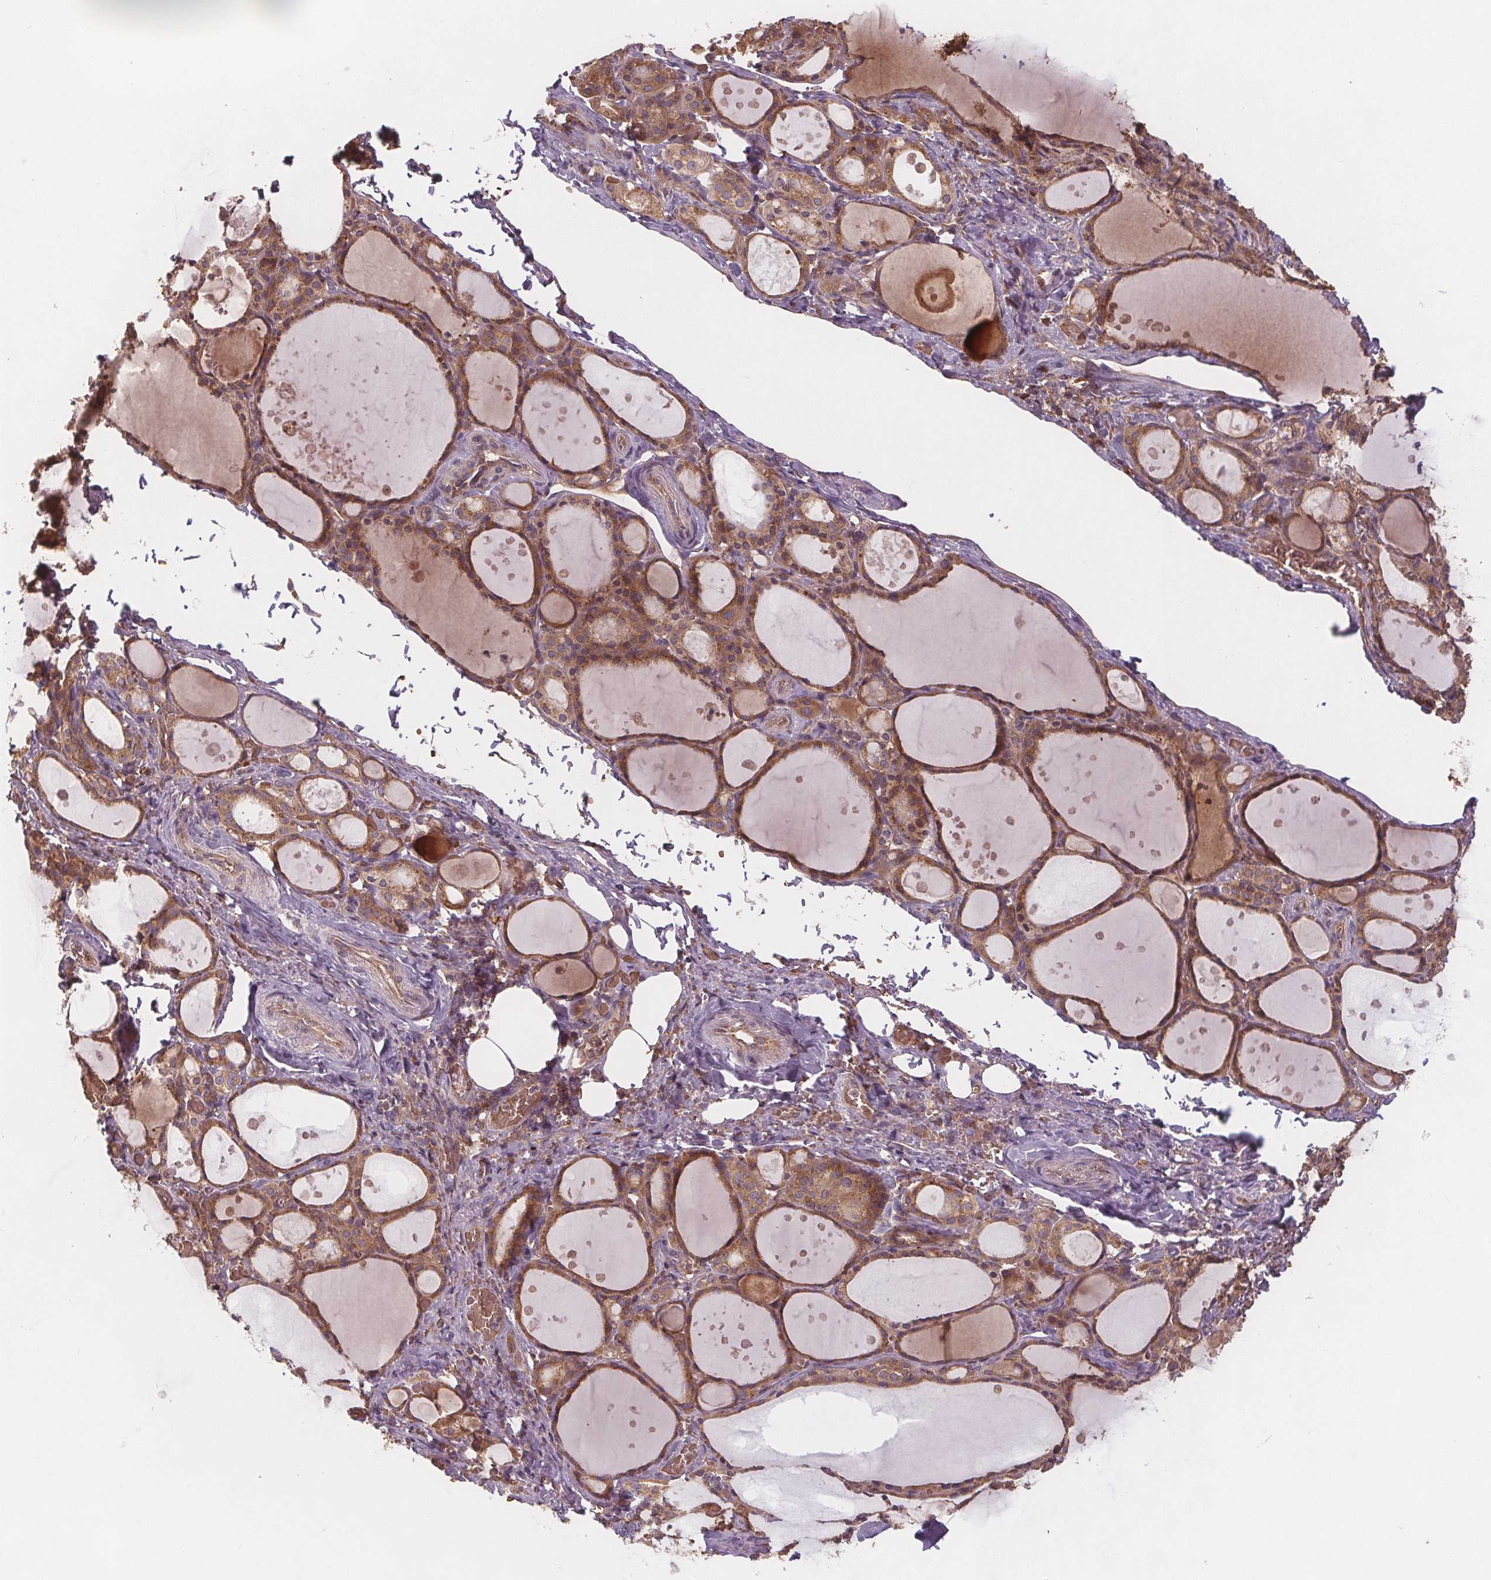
{"staining": {"intensity": "moderate", "quantity": ">75%", "location": "cytoplasmic/membranous"}, "tissue": "thyroid gland", "cell_type": "Glandular cells", "image_type": "normal", "snomed": [{"axis": "morphology", "description": "Normal tissue, NOS"}, {"axis": "topography", "description": "Thyroid gland"}], "caption": "This photomicrograph exhibits immunohistochemistry staining of benign human thyroid gland, with medium moderate cytoplasmic/membranous expression in about >75% of glandular cells.", "gene": "EIF3D", "patient": {"sex": "male", "age": 68}}